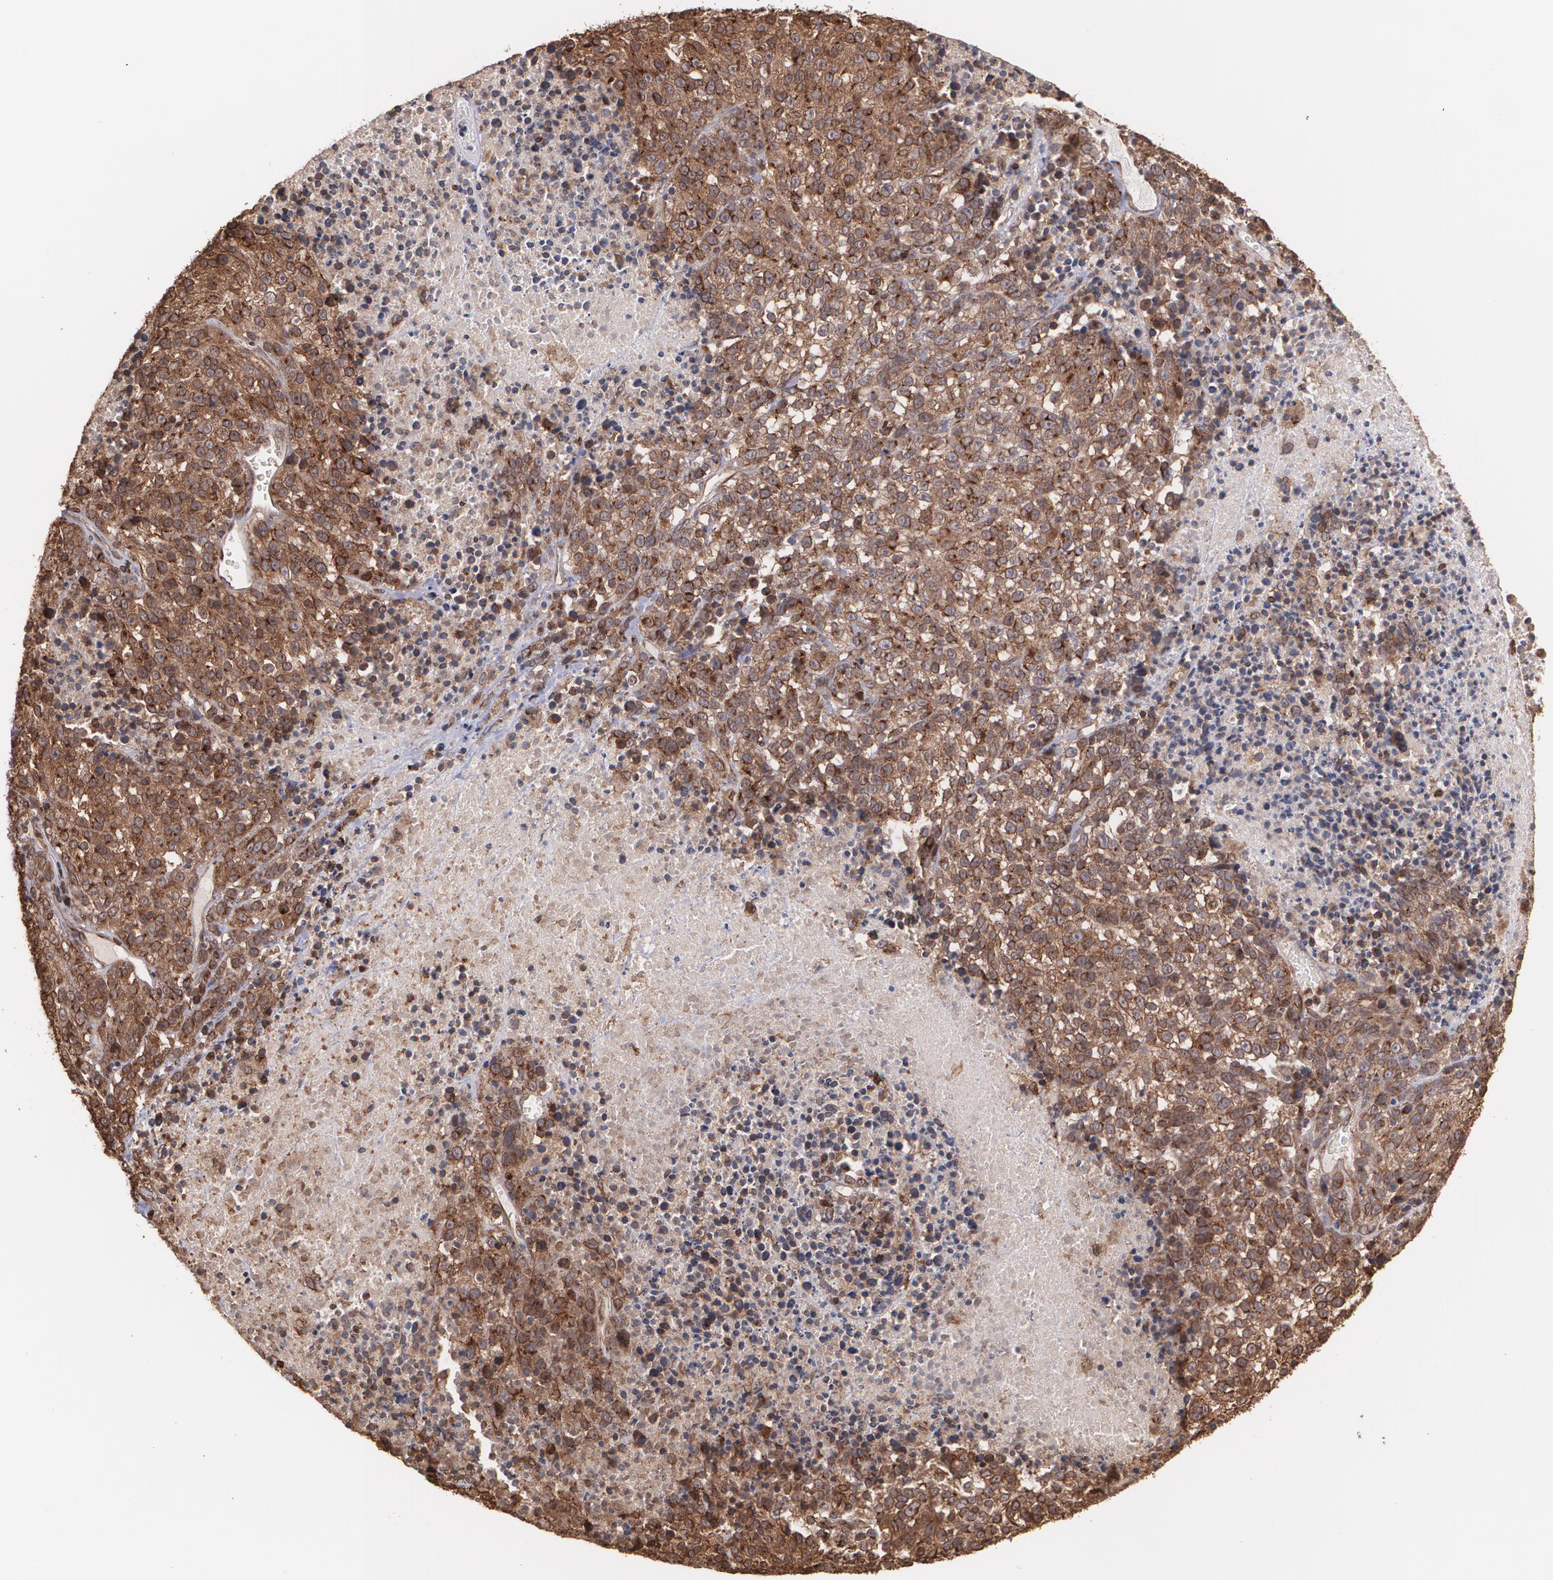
{"staining": {"intensity": "moderate", "quantity": ">75%", "location": "cytoplasmic/membranous"}, "tissue": "melanoma", "cell_type": "Tumor cells", "image_type": "cancer", "snomed": [{"axis": "morphology", "description": "Malignant melanoma, Metastatic site"}, {"axis": "topography", "description": "Cerebral cortex"}], "caption": "This photomicrograph displays IHC staining of melanoma, with medium moderate cytoplasmic/membranous expression in approximately >75% of tumor cells.", "gene": "TRIP11", "patient": {"sex": "female", "age": 52}}